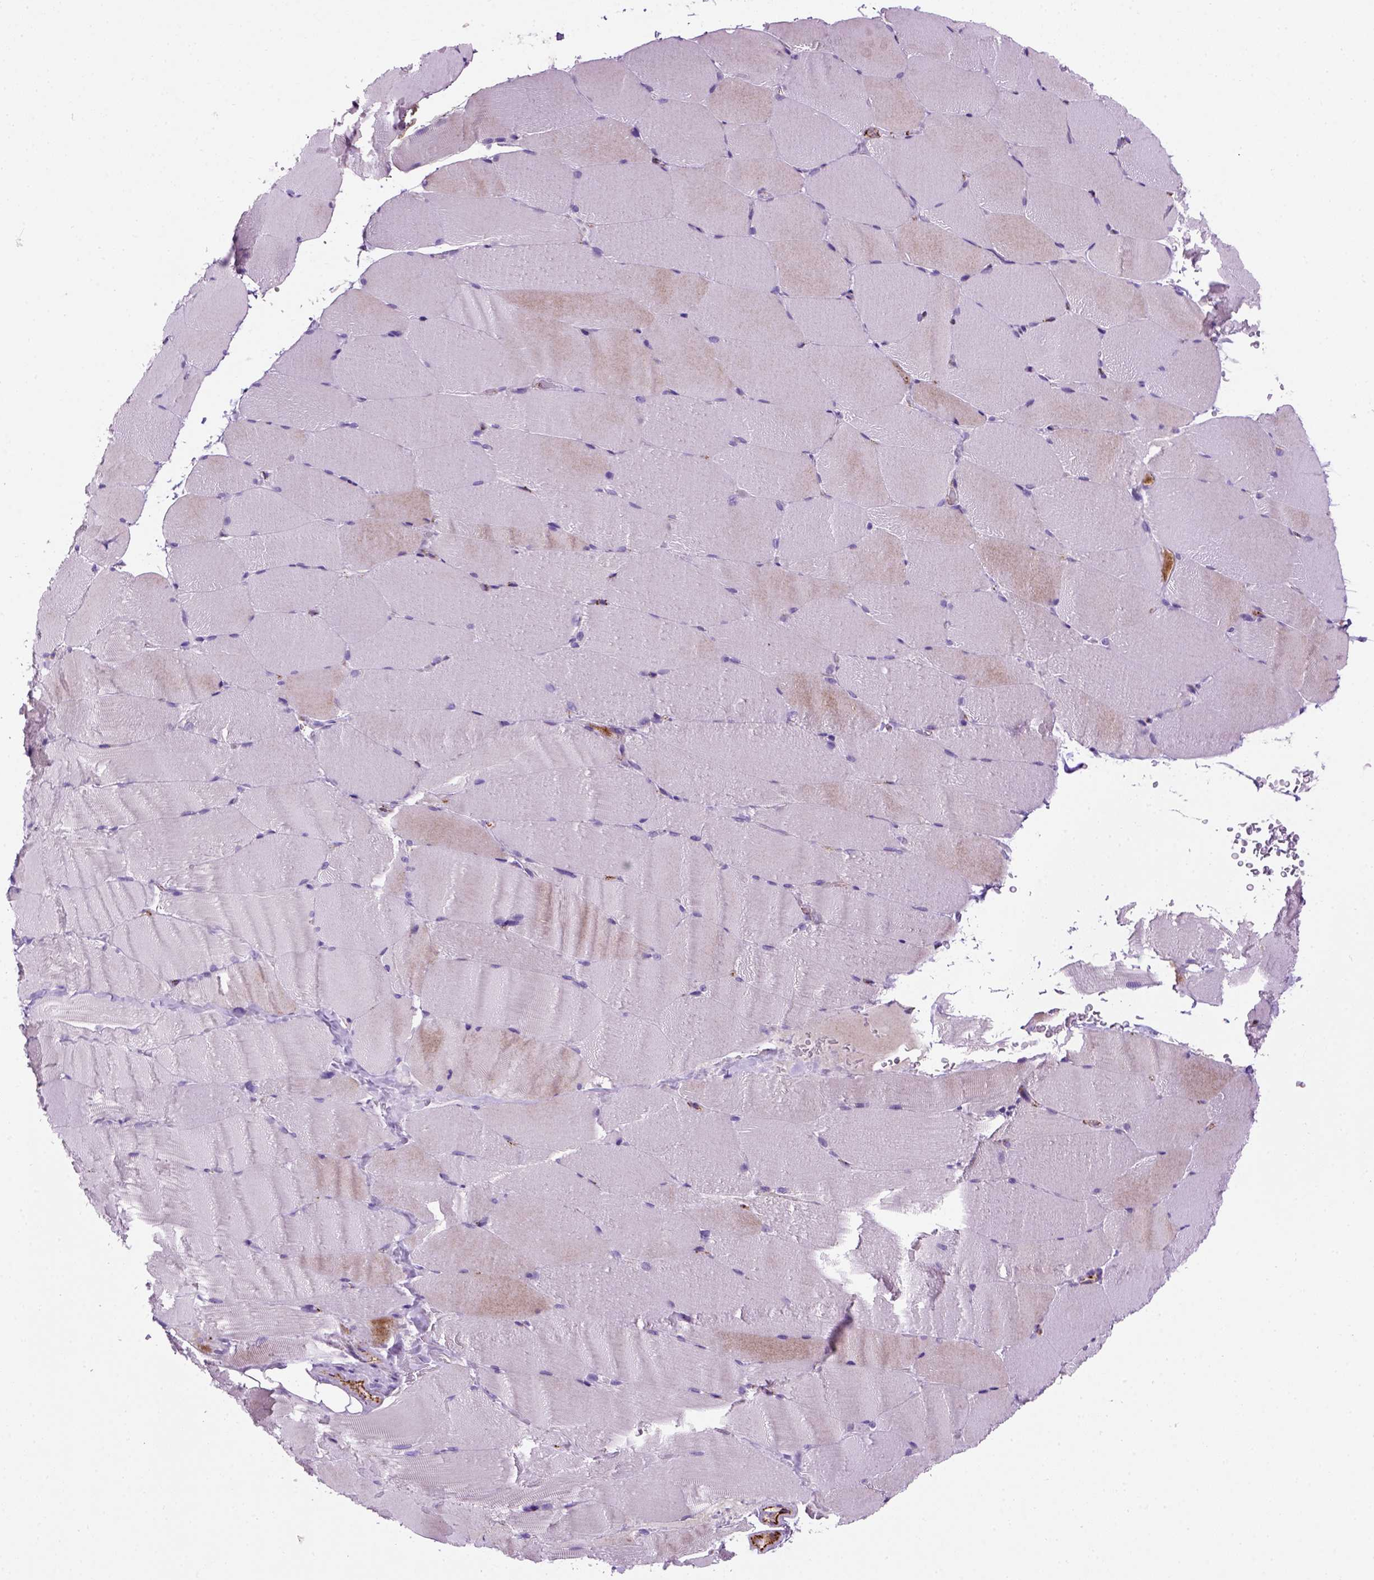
{"staining": {"intensity": "negative", "quantity": "none", "location": "none"}, "tissue": "skeletal muscle", "cell_type": "Myocytes", "image_type": "normal", "snomed": [{"axis": "morphology", "description": "Normal tissue, NOS"}, {"axis": "topography", "description": "Skeletal muscle"}], "caption": "Immunohistochemical staining of unremarkable human skeletal muscle reveals no significant staining in myocytes. Nuclei are stained in blue.", "gene": "VWF", "patient": {"sex": "female", "age": 37}}